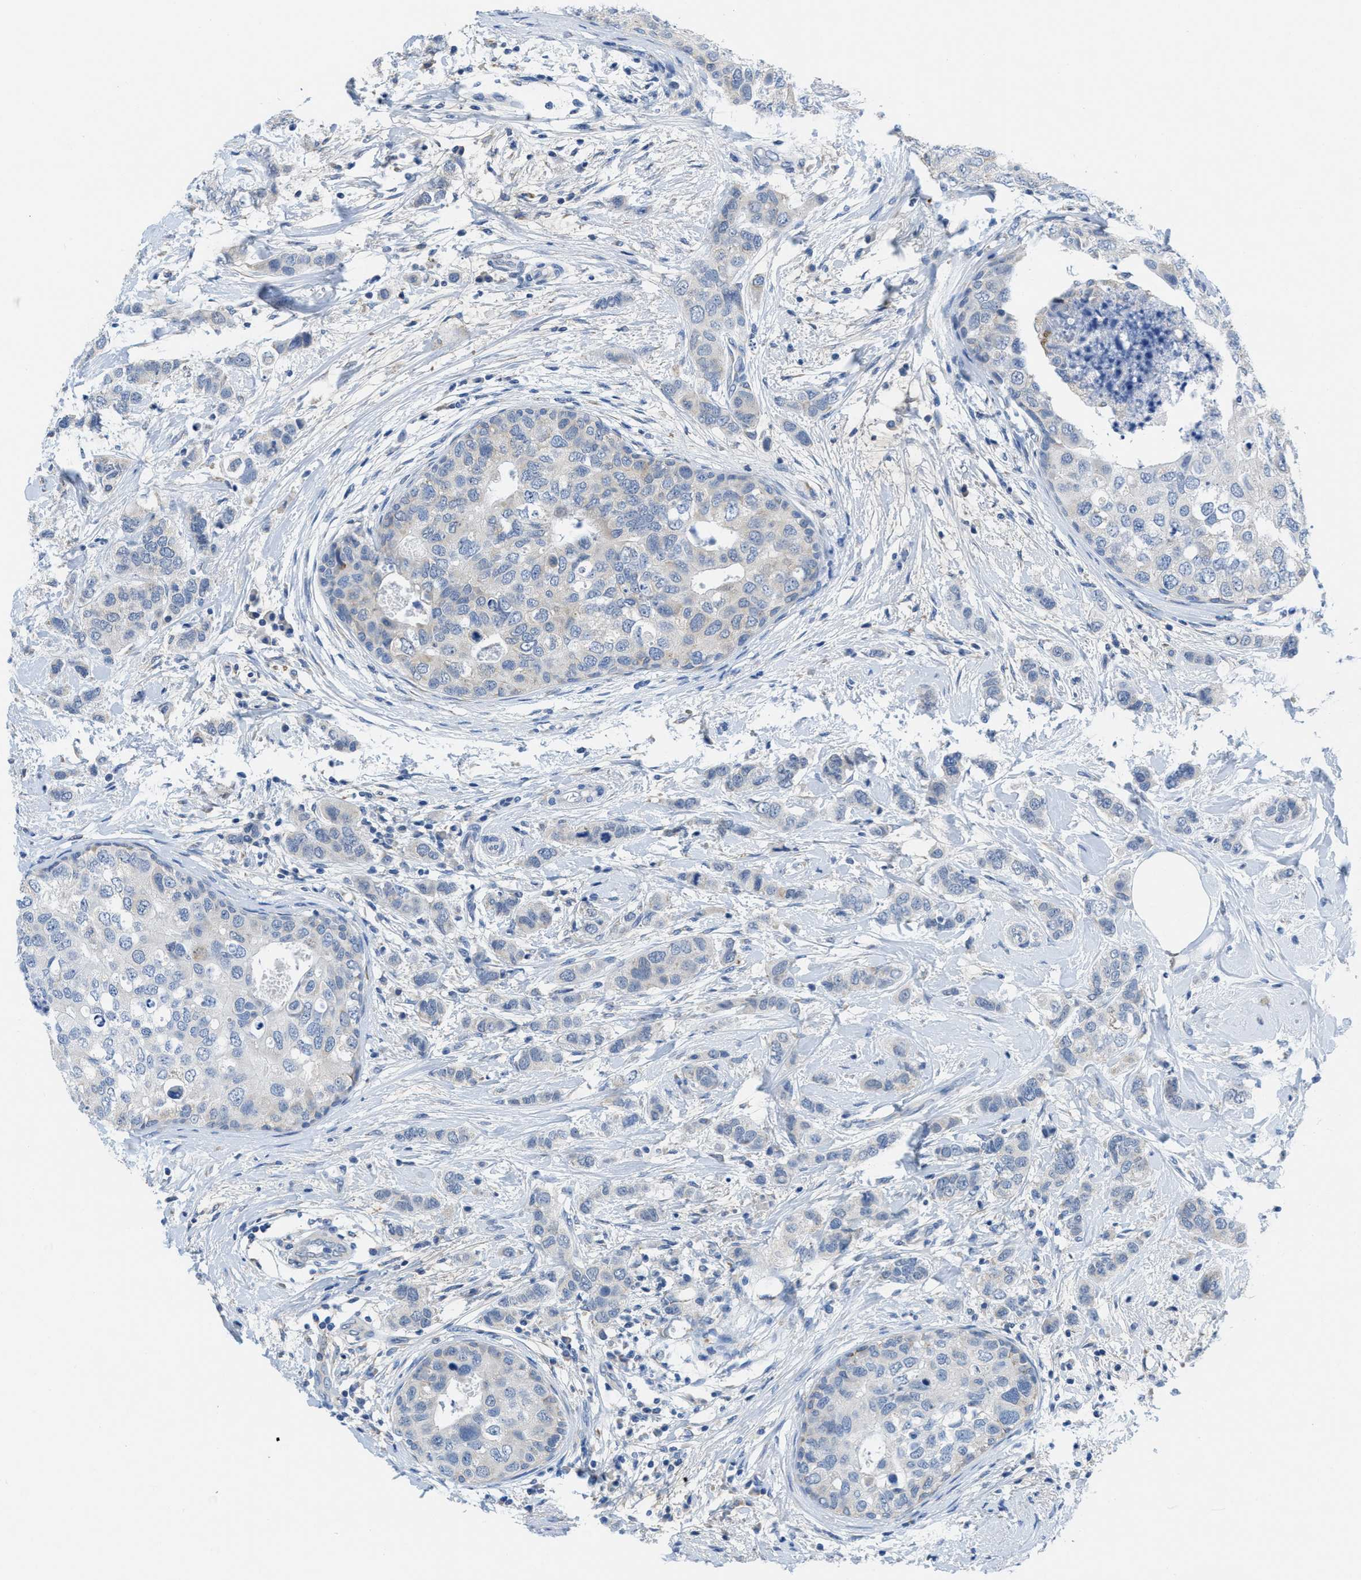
{"staining": {"intensity": "negative", "quantity": "none", "location": "none"}, "tissue": "breast cancer", "cell_type": "Tumor cells", "image_type": "cancer", "snomed": [{"axis": "morphology", "description": "Duct carcinoma"}, {"axis": "topography", "description": "Breast"}], "caption": "Immunohistochemistry micrograph of breast cancer stained for a protein (brown), which demonstrates no staining in tumor cells.", "gene": "PTDSS1", "patient": {"sex": "female", "age": 50}}